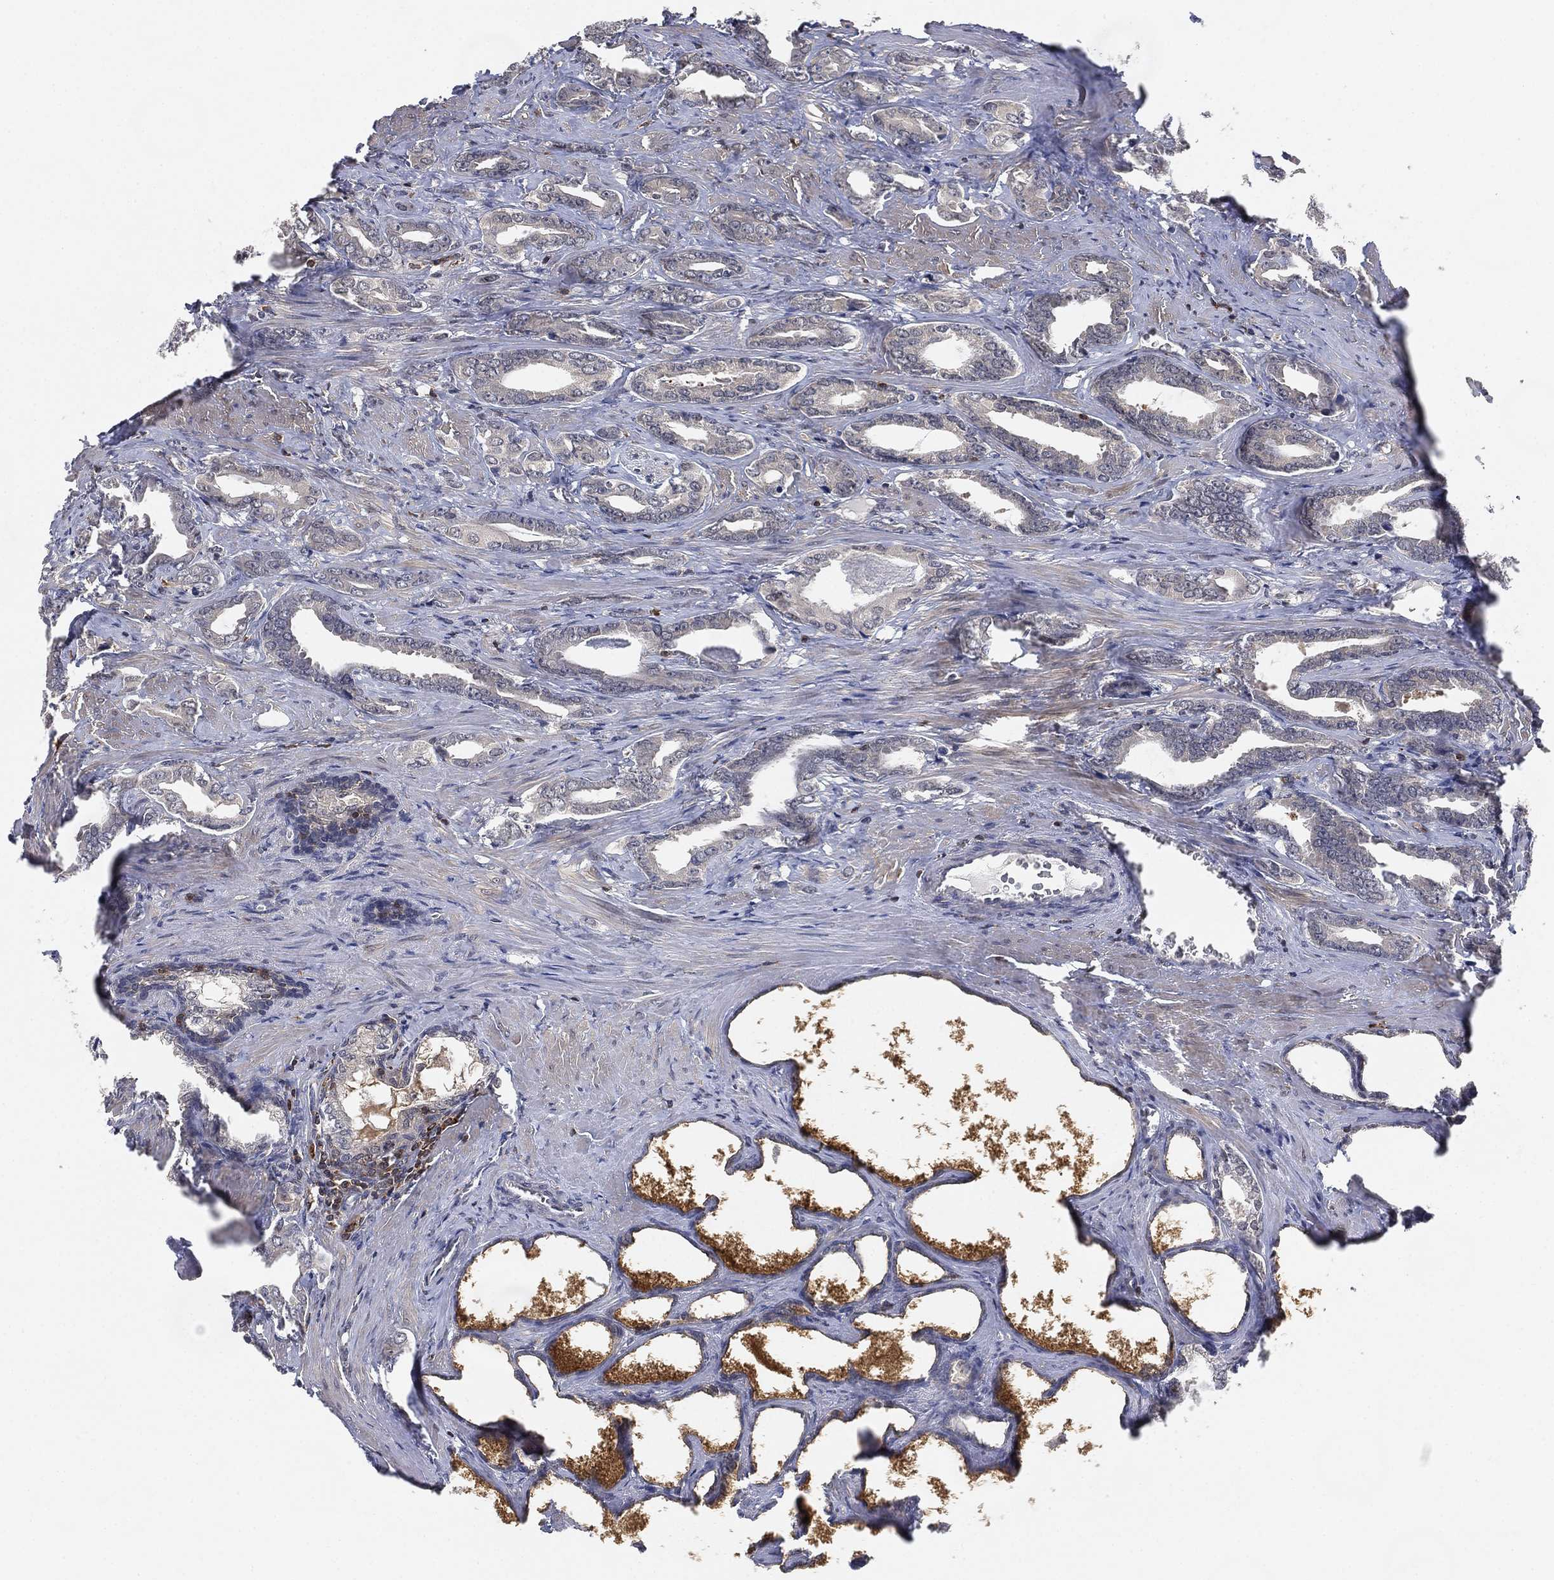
{"staining": {"intensity": "negative", "quantity": "none", "location": "none"}, "tissue": "prostate cancer", "cell_type": "Tumor cells", "image_type": "cancer", "snomed": [{"axis": "morphology", "description": "Adenocarcinoma, NOS"}, {"axis": "topography", "description": "Prostate"}], "caption": "Prostate cancer was stained to show a protein in brown. There is no significant positivity in tumor cells.", "gene": "WDR26", "patient": {"sex": "male", "age": 66}}